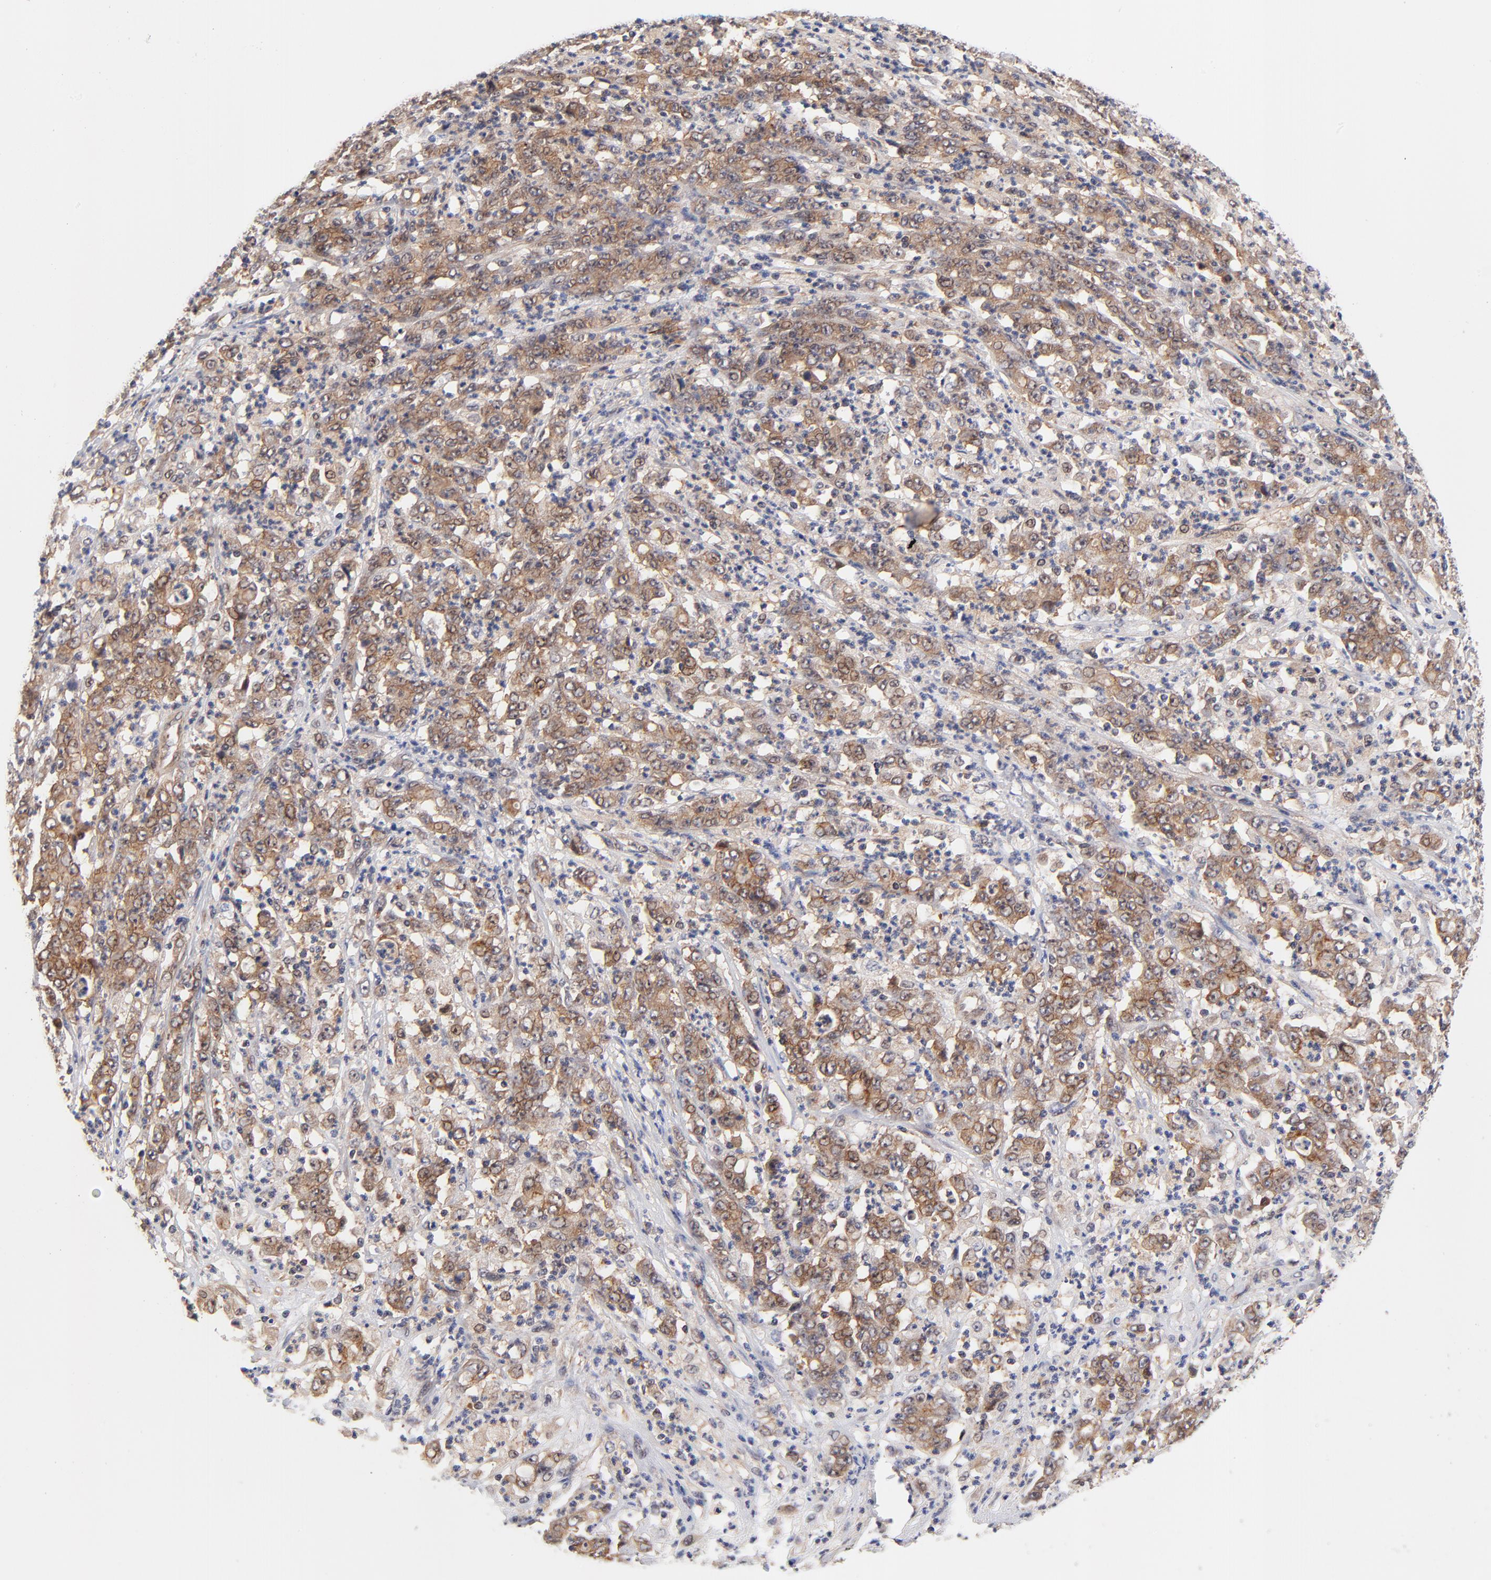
{"staining": {"intensity": "moderate", "quantity": ">75%", "location": "cytoplasmic/membranous,nuclear"}, "tissue": "stomach cancer", "cell_type": "Tumor cells", "image_type": "cancer", "snomed": [{"axis": "morphology", "description": "Adenocarcinoma, NOS"}, {"axis": "topography", "description": "Stomach, lower"}], "caption": "DAB (3,3'-diaminobenzidine) immunohistochemical staining of stomach cancer (adenocarcinoma) demonstrates moderate cytoplasmic/membranous and nuclear protein staining in about >75% of tumor cells. (DAB (3,3'-diaminobenzidine) IHC, brown staining for protein, blue staining for nuclei).", "gene": "TXNL1", "patient": {"sex": "female", "age": 71}}